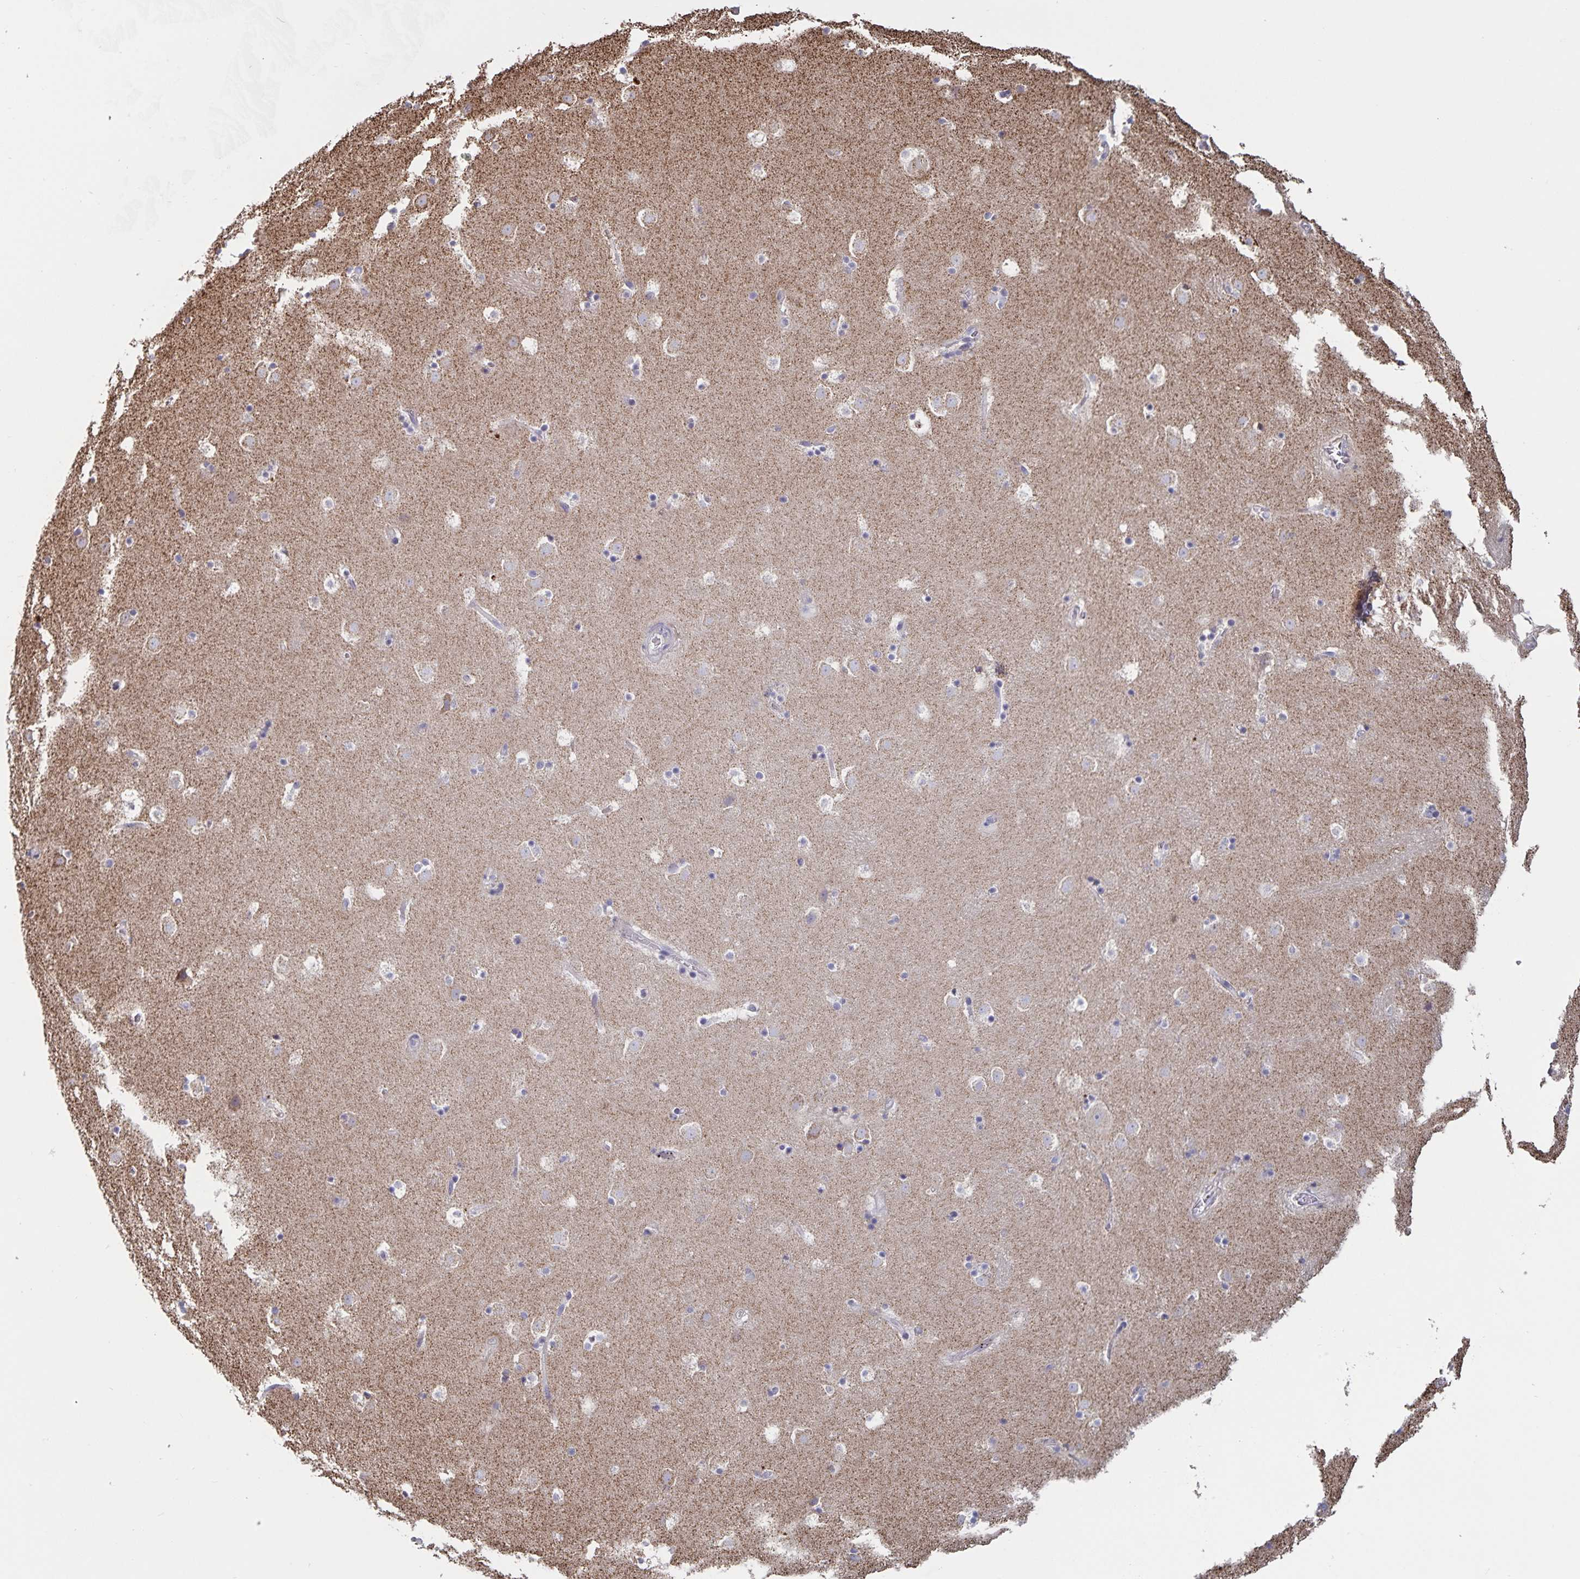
{"staining": {"intensity": "negative", "quantity": "none", "location": "none"}, "tissue": "caudate", "cell_type": "Glial cells", "image_type": "normal", "snomed": [{"axis": "morphology", "description": "Normal tissue, NOS"}, {"axis": "topography", "description": "Lateral ventricle wall"}], "caption": "Human caudate stained for a protein using IHC reveals no expression in glial cells.", "gene": "ACACA", "patient": {"sex": "male", "age": 37}}